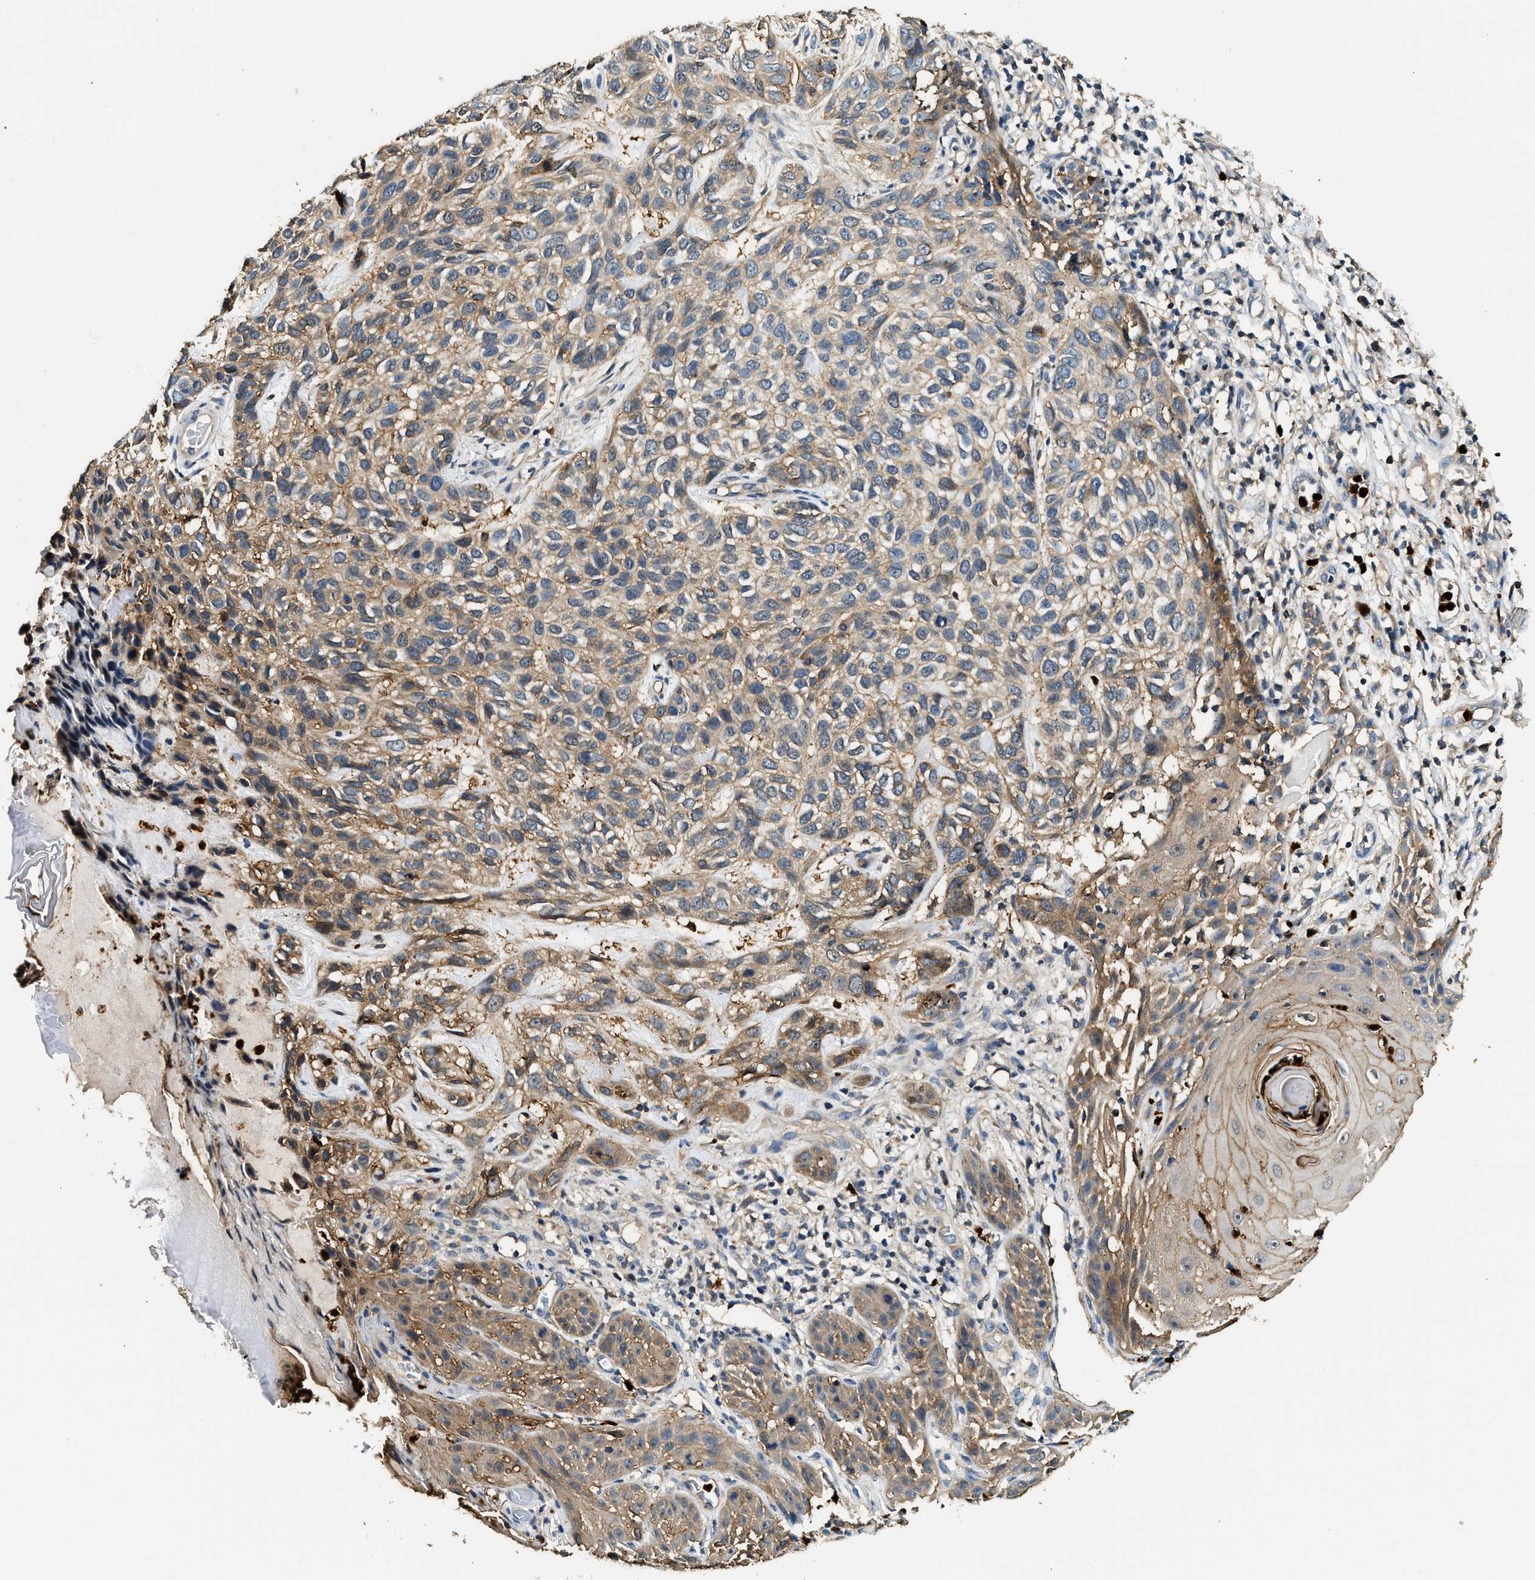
{"staining": {"intensity": "moderate", "quantity": ">75%", "location": "cytoplasmic/membranous"}, "tissue": "skin cancer", "cell_type": "Tumor cells", "image_type": "cancer", "snomed": [{"axis": "morphology", "description": "Normal tissue, NOS"}, {"axis": "morphology", "description": "Basal cell carcinoma"}, {"axis": "topography", "description": "Skin"}], "caption": "Brown immunohistochemical staining in human skin cancer (basal cell carcinoma) shows moderate cytoplasmic/membranous positivity in approximately >75% of tumor cells.", "gene": "ANXA3", "patient": {"sex": "male", "age": 79}}